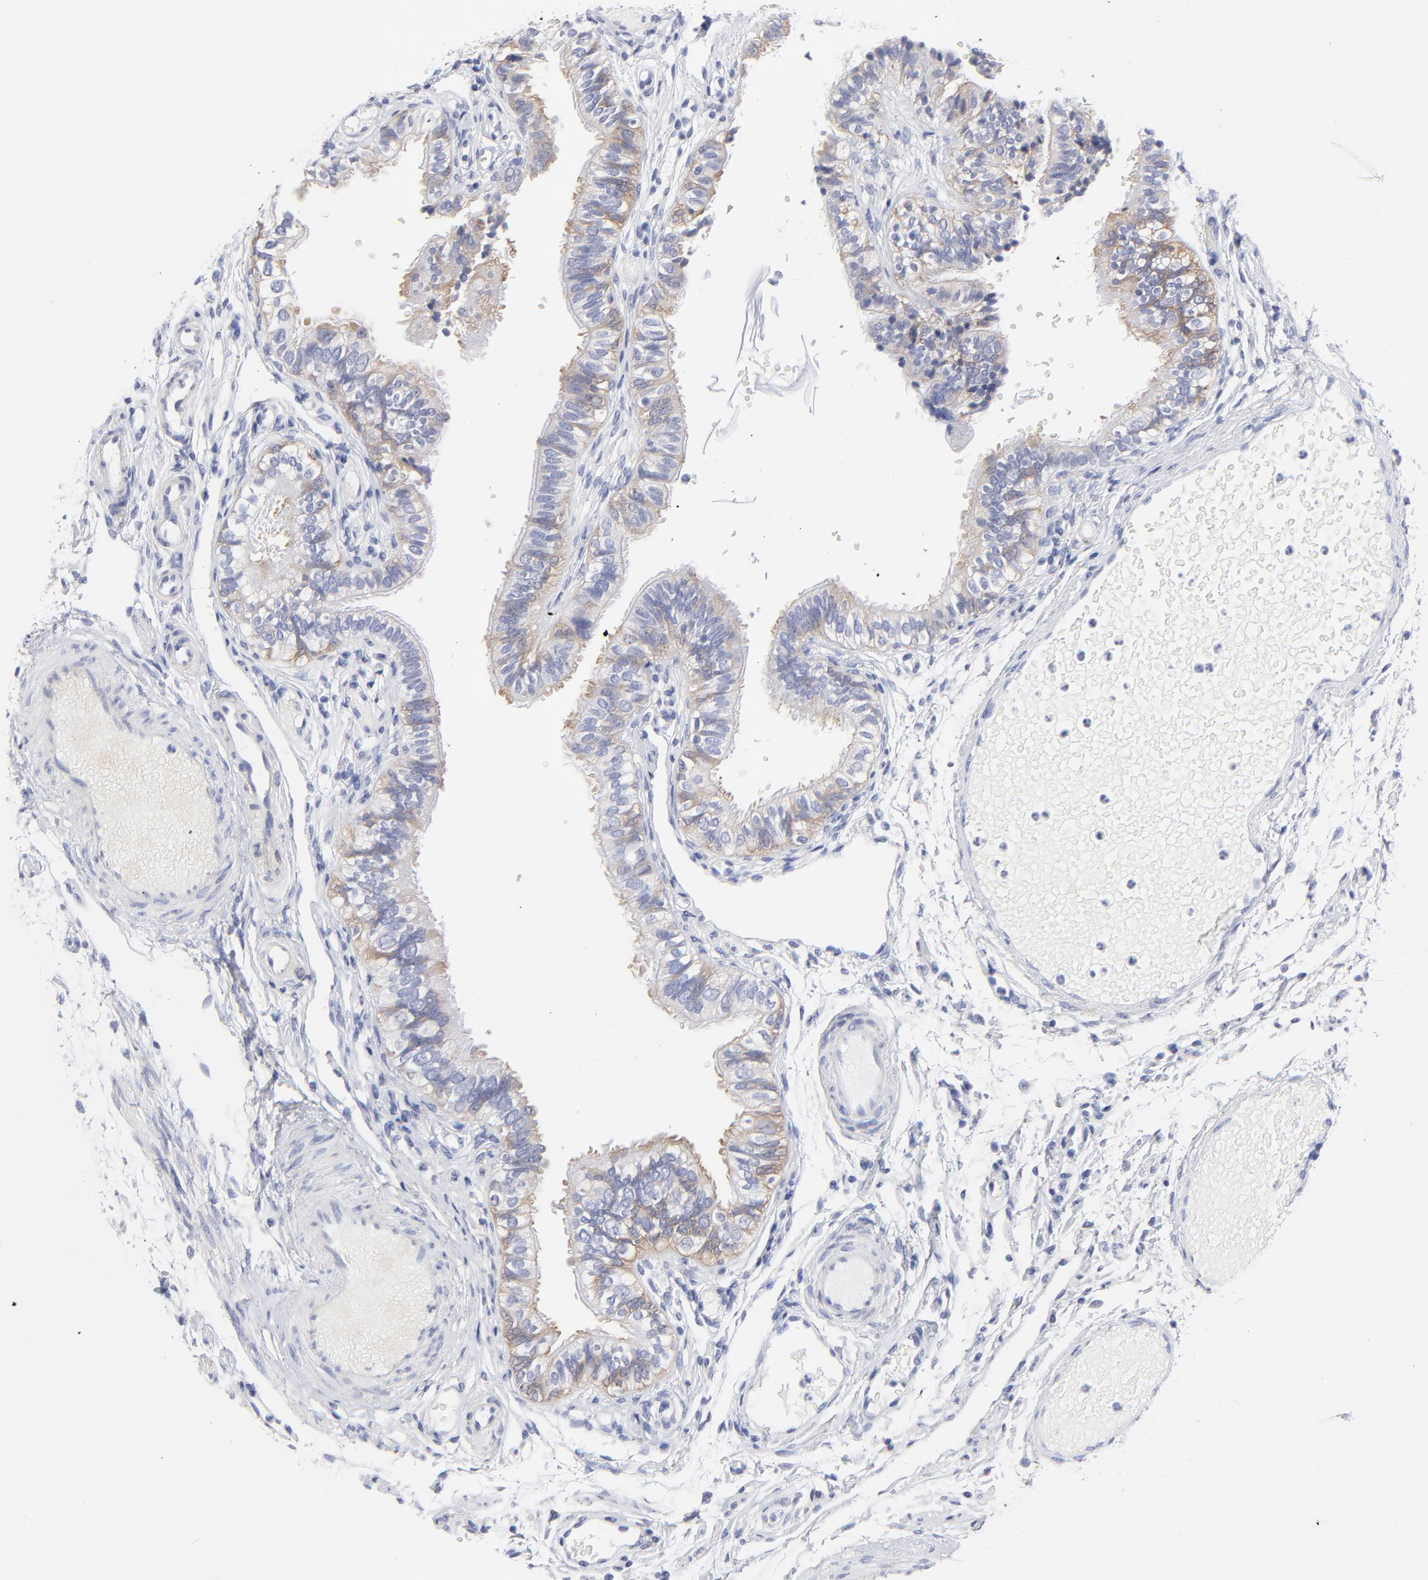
{"staining": {"intensity": "weak", "quantity": "25%-75%", "location": "cytoplasmic/membranous"}, "tissue": "fallopian tube", "cell_type": "Glandular cells", "image_type": "normal", "snomed": [{"axis": "morphology", "description": "Normal tissue, NOS"}, {"axis": "morphology", "description": "Dermoid, NOS"}, {"axis": "topography", "description": "Fallopian tube"}], "caption": "About 25%-75% of glandular cells in unremarkable human fallopian tube exhibit weak cytoplasmic/membranous protein expression as visualized by brown immunohistochemical staining.", "gene": "DUSP9", "patient": {"sex": "female", "age": 33}}